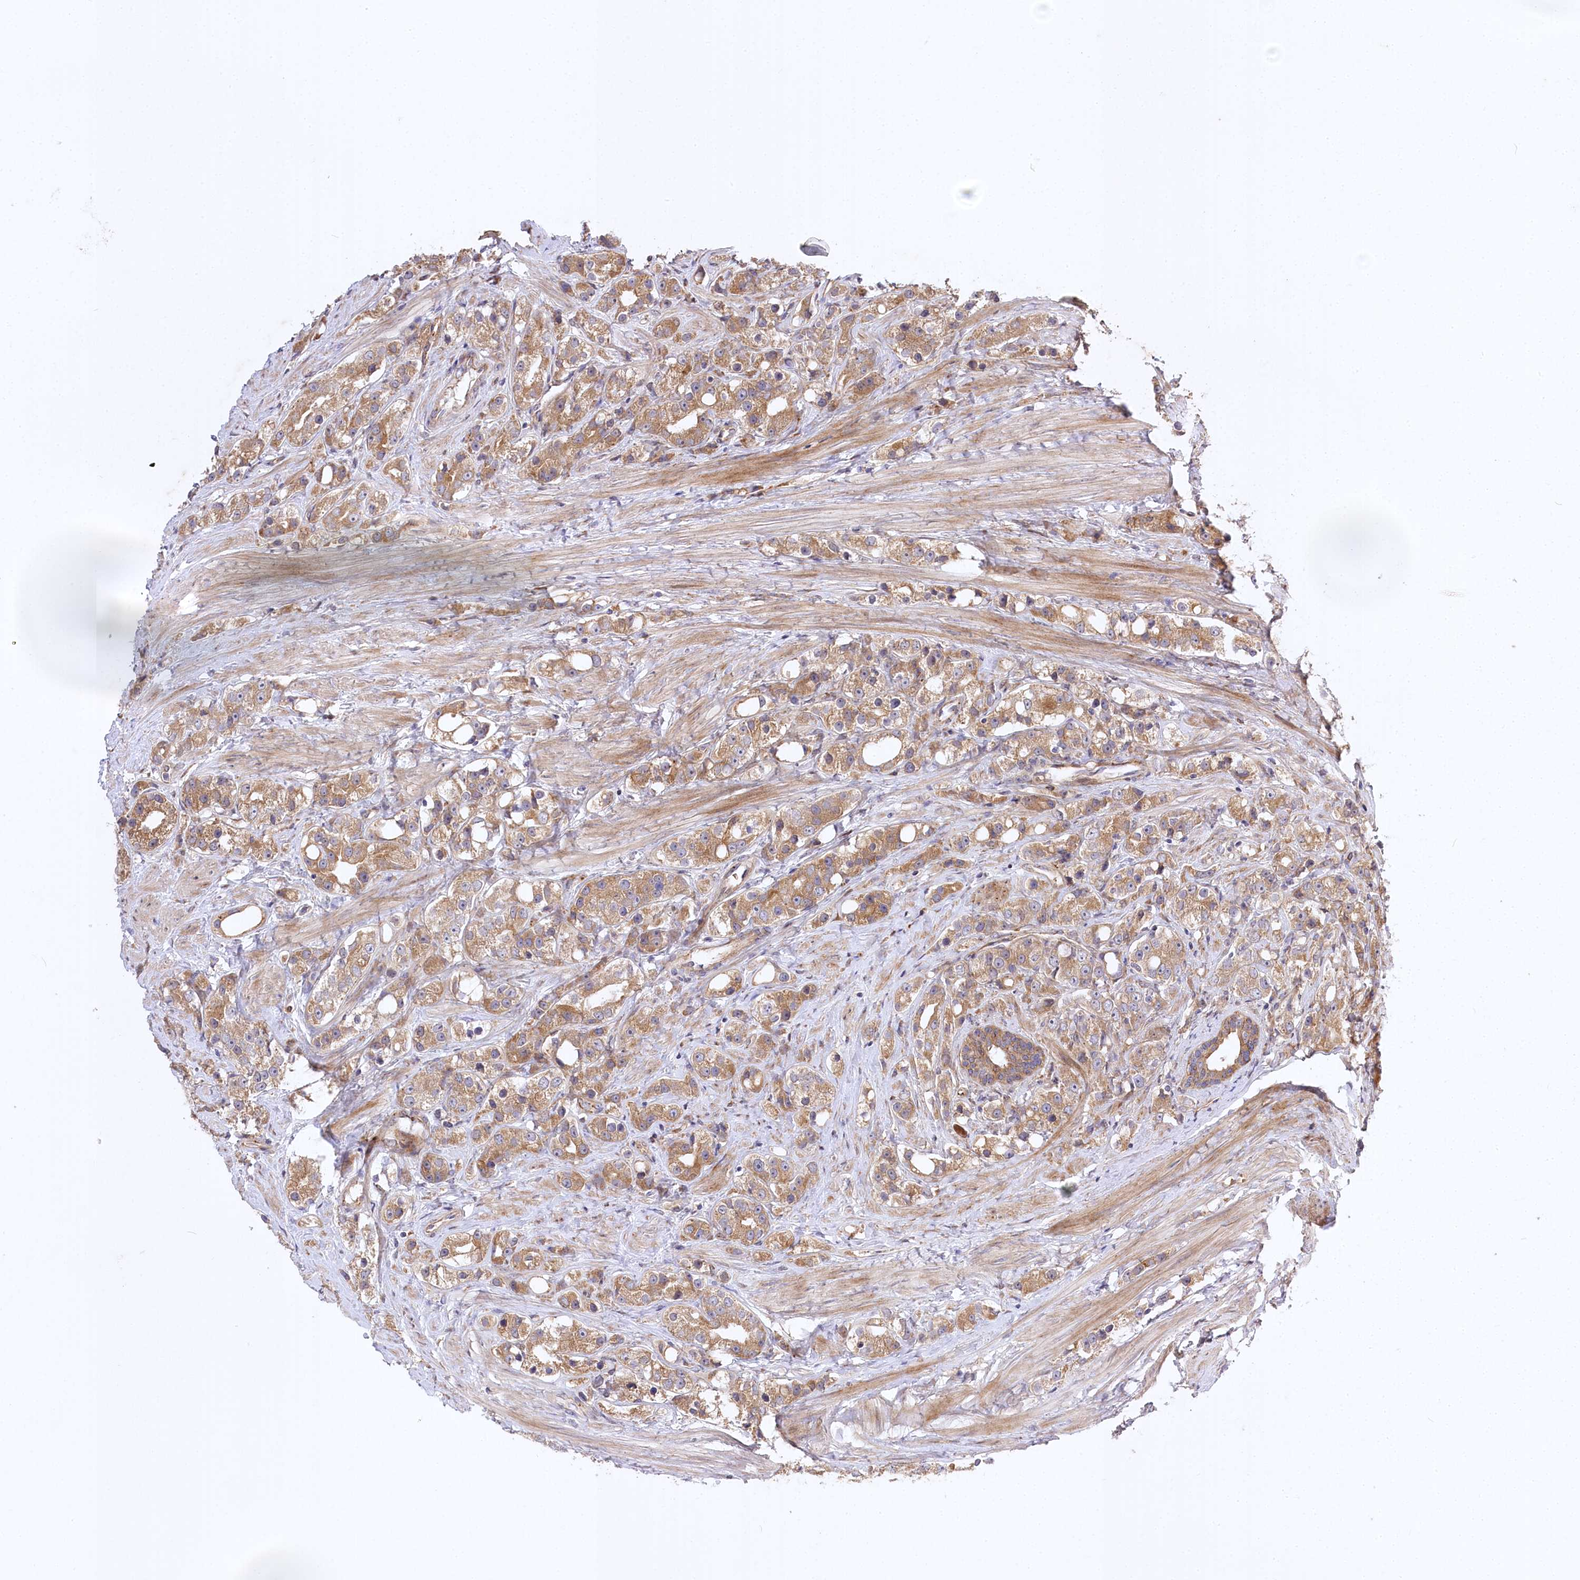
{"staining": {"intensity": "moderate", "quantity": ">75%", "location": "cytoplasmic/membranous"}, "tissue": "prostate cancer", "cell_type": "Tumor cells", "image_type": "cancer", "snomed": [{"axis": "morphology", "description": "Adenocarcinoma, NOS"}, {"axis": "topography", "description": "Prostate"}], "caption": "Prostate cancer (adenocarcinoma) tissue exhibits moderate cytoplasmic/membranous staining in approximately >75% of tumor cells, visualized by immunohistochemistry.", "gene": "TRUB1", "patient": {"sex": "male", "age": 79}}